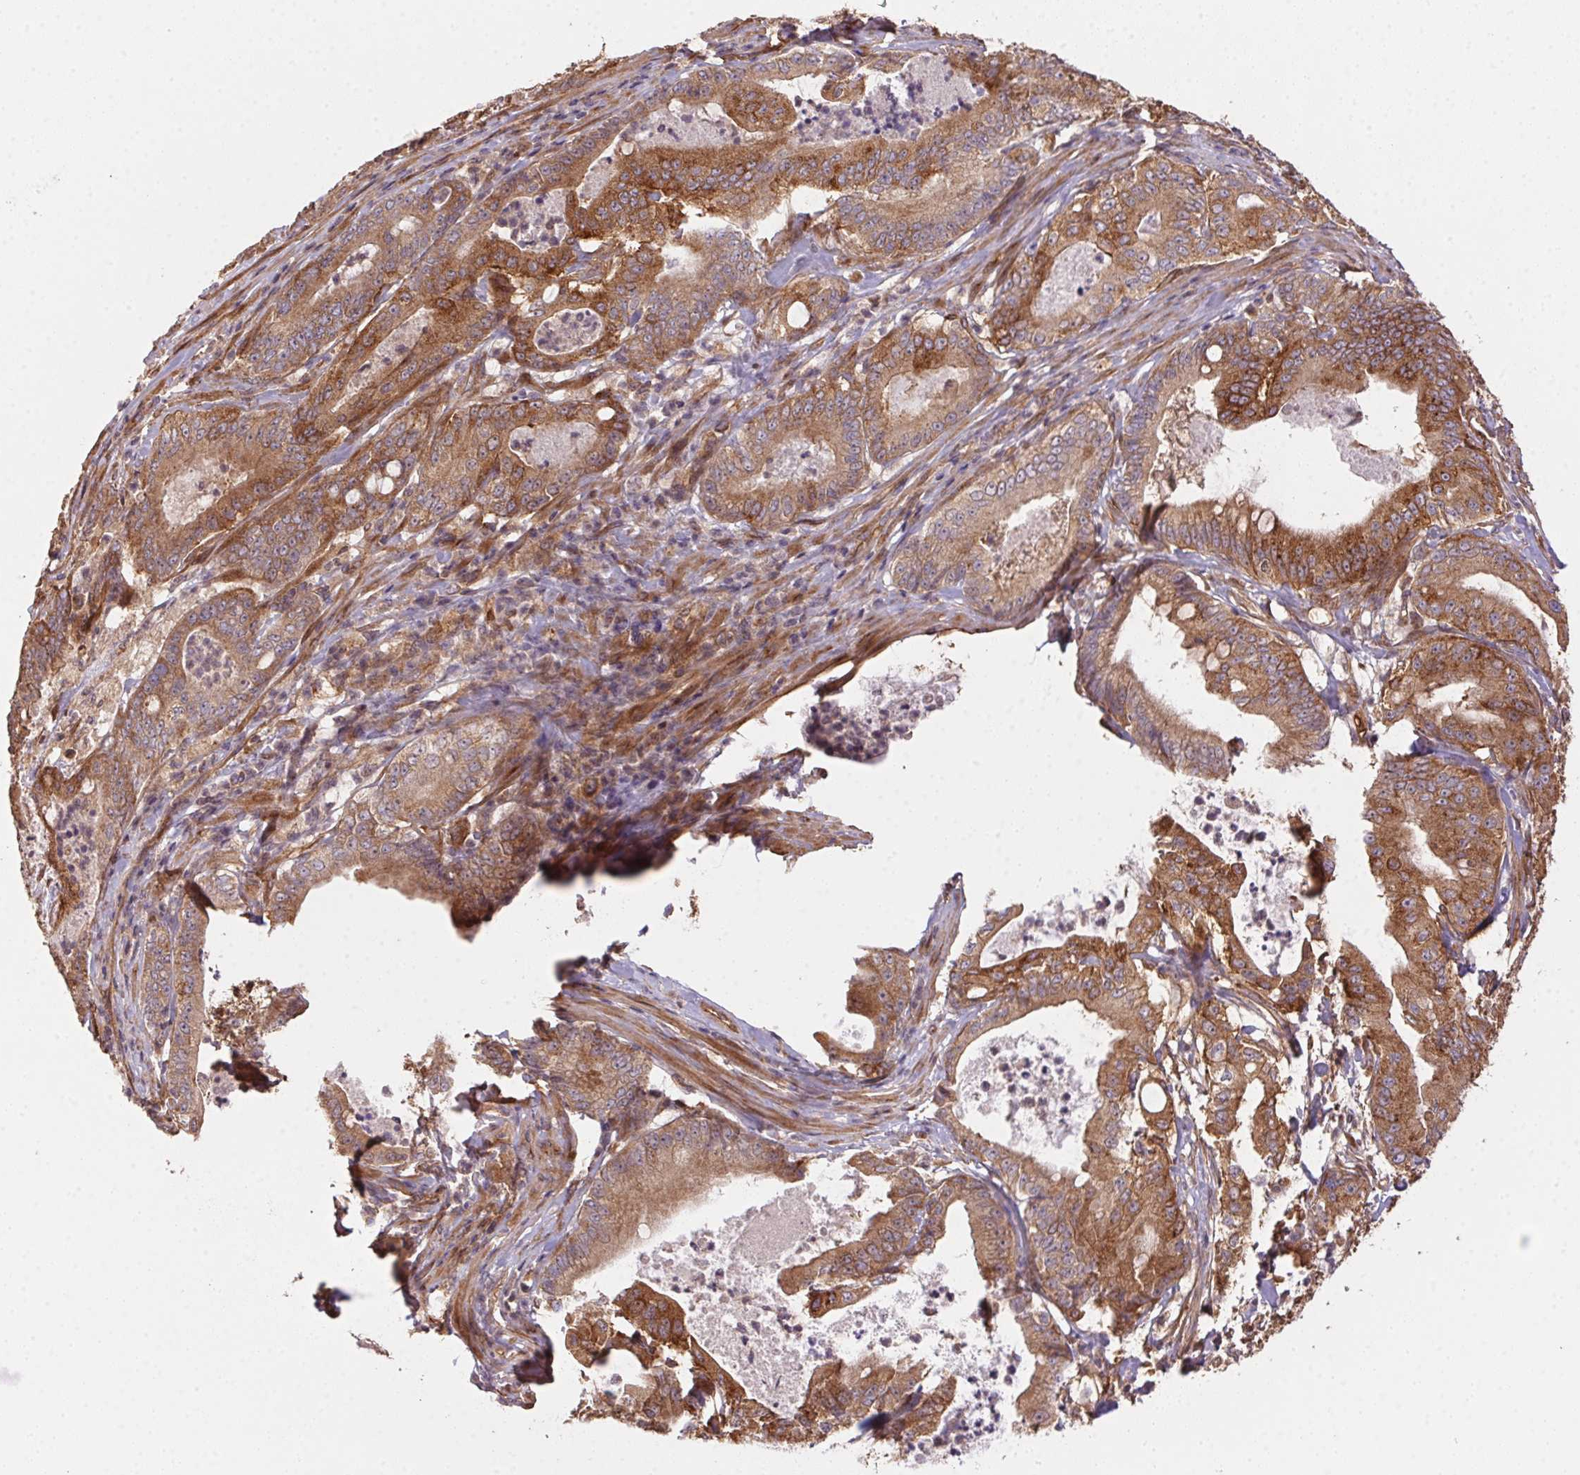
{"staining": {"intensity": "moderate", "quantity": ">75%", "location": "cytoplasmic/membranous"}, "tissue": "pancreatic cancer", "cell_type": "Tumor cells", "image_type": "cancer", "snomed": [{"axis": "morphology", "description": "Adenocarcinoma, NOS"}, {"axis": "topography", "description": "Pancreas"}], "caption": "Immunohistochemical staining of pancreatic cancer reveals medium levels of moderate cytoplasmic/membranous protein expression in about >75% of tumor cells.", "gene": "USE1", "patient": {"sex": "male", "age": 71}}